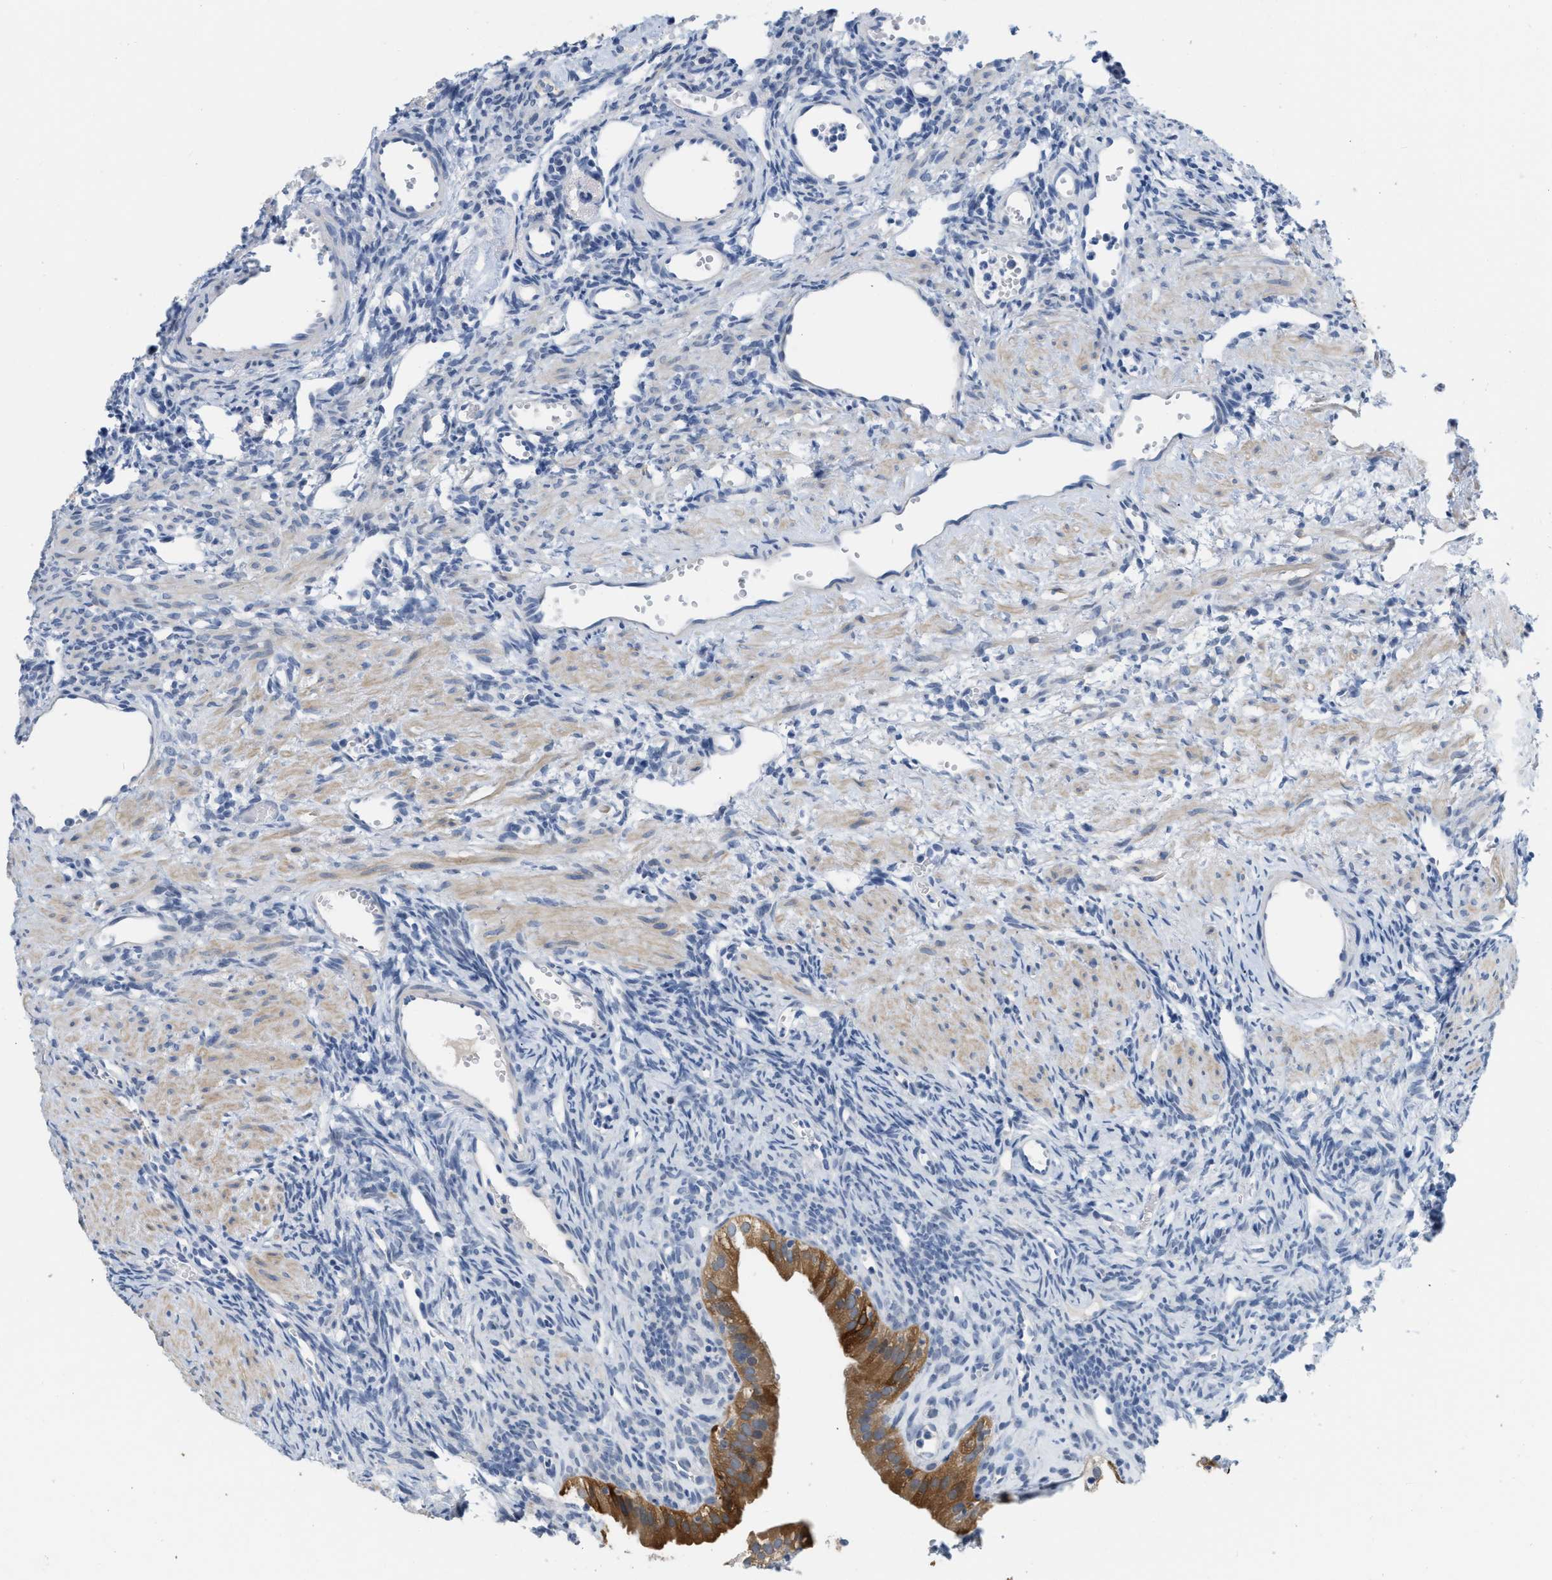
{"staining": {"intensity": "strong", "quantity": ">75%", "location": "cytoplasmic/membranous"}, "tissue": "ovary", "cell_type": "Follicle cells", "image_type": "normal", "snomed": [{"axis": "morphology", "description": "Normal tissue, NOS"}, {"axis": "topography", "description": "Ovary"}], "caption": "A high-resolution image shows IHC staining of benign ovary, which exhibits strong cytoplasmic/membranous staining in approximately >75% of follicle cells.", "gene": "CRYM", "patient": {"sex": "female", "age": 33}}